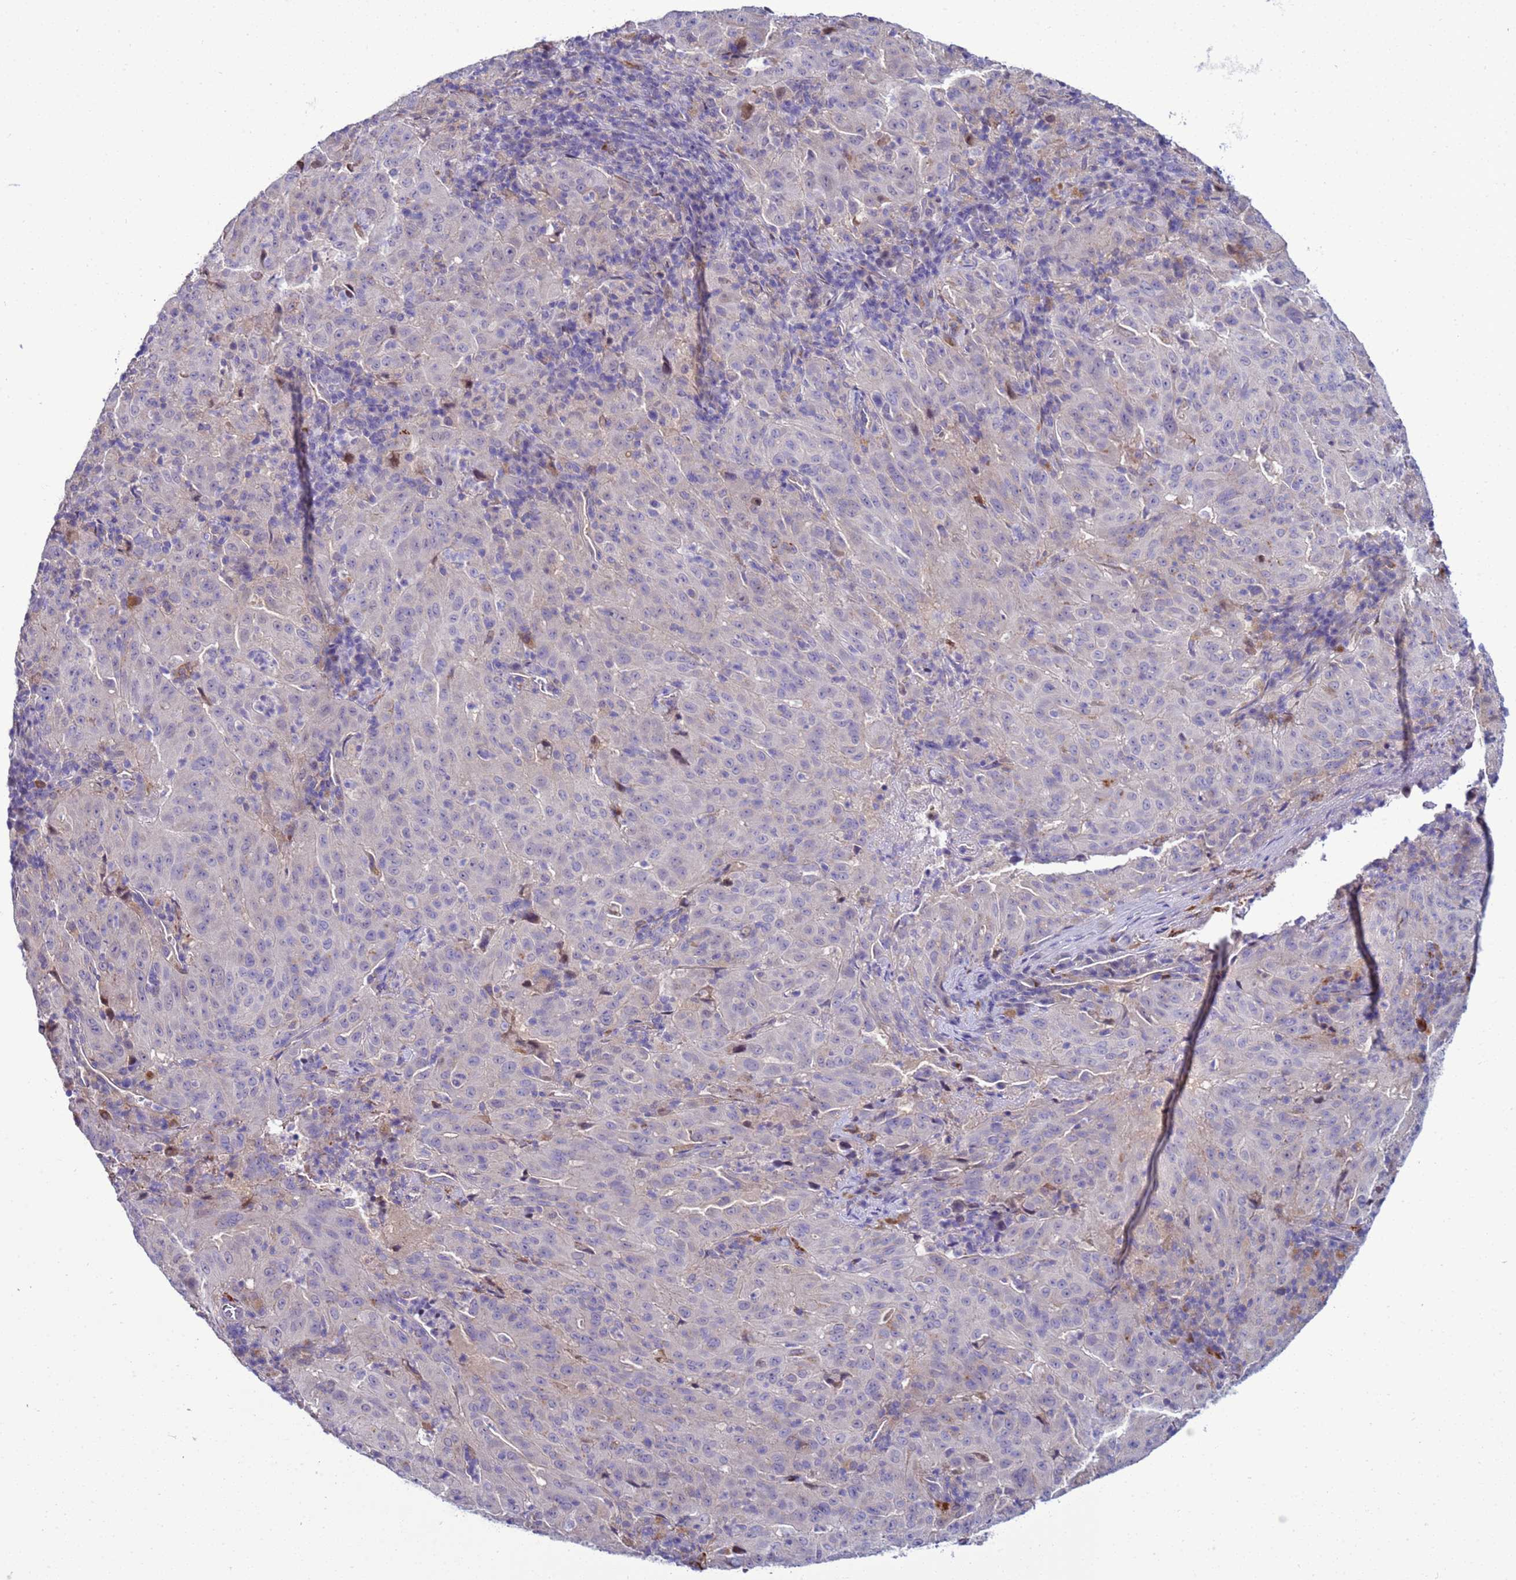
{"staining": {"intensity": "negative", "quantity": "none", "location": "none"}, "tissue": "pancreatic cancer", "cell_type": "Tumor cells", "image_type": "cancer", "snomed": [{"axis": "morphology", "description": "Adenocarcinoma, NOS"}, {"axis": "topography", "description": "Pancreas"}], "caption": "There is no significant positivity in tumor cells of pancreatic cancer (adenocarcinoma).", "gene": "NAT2", "patient": {"sex": "male", "age": 63}}